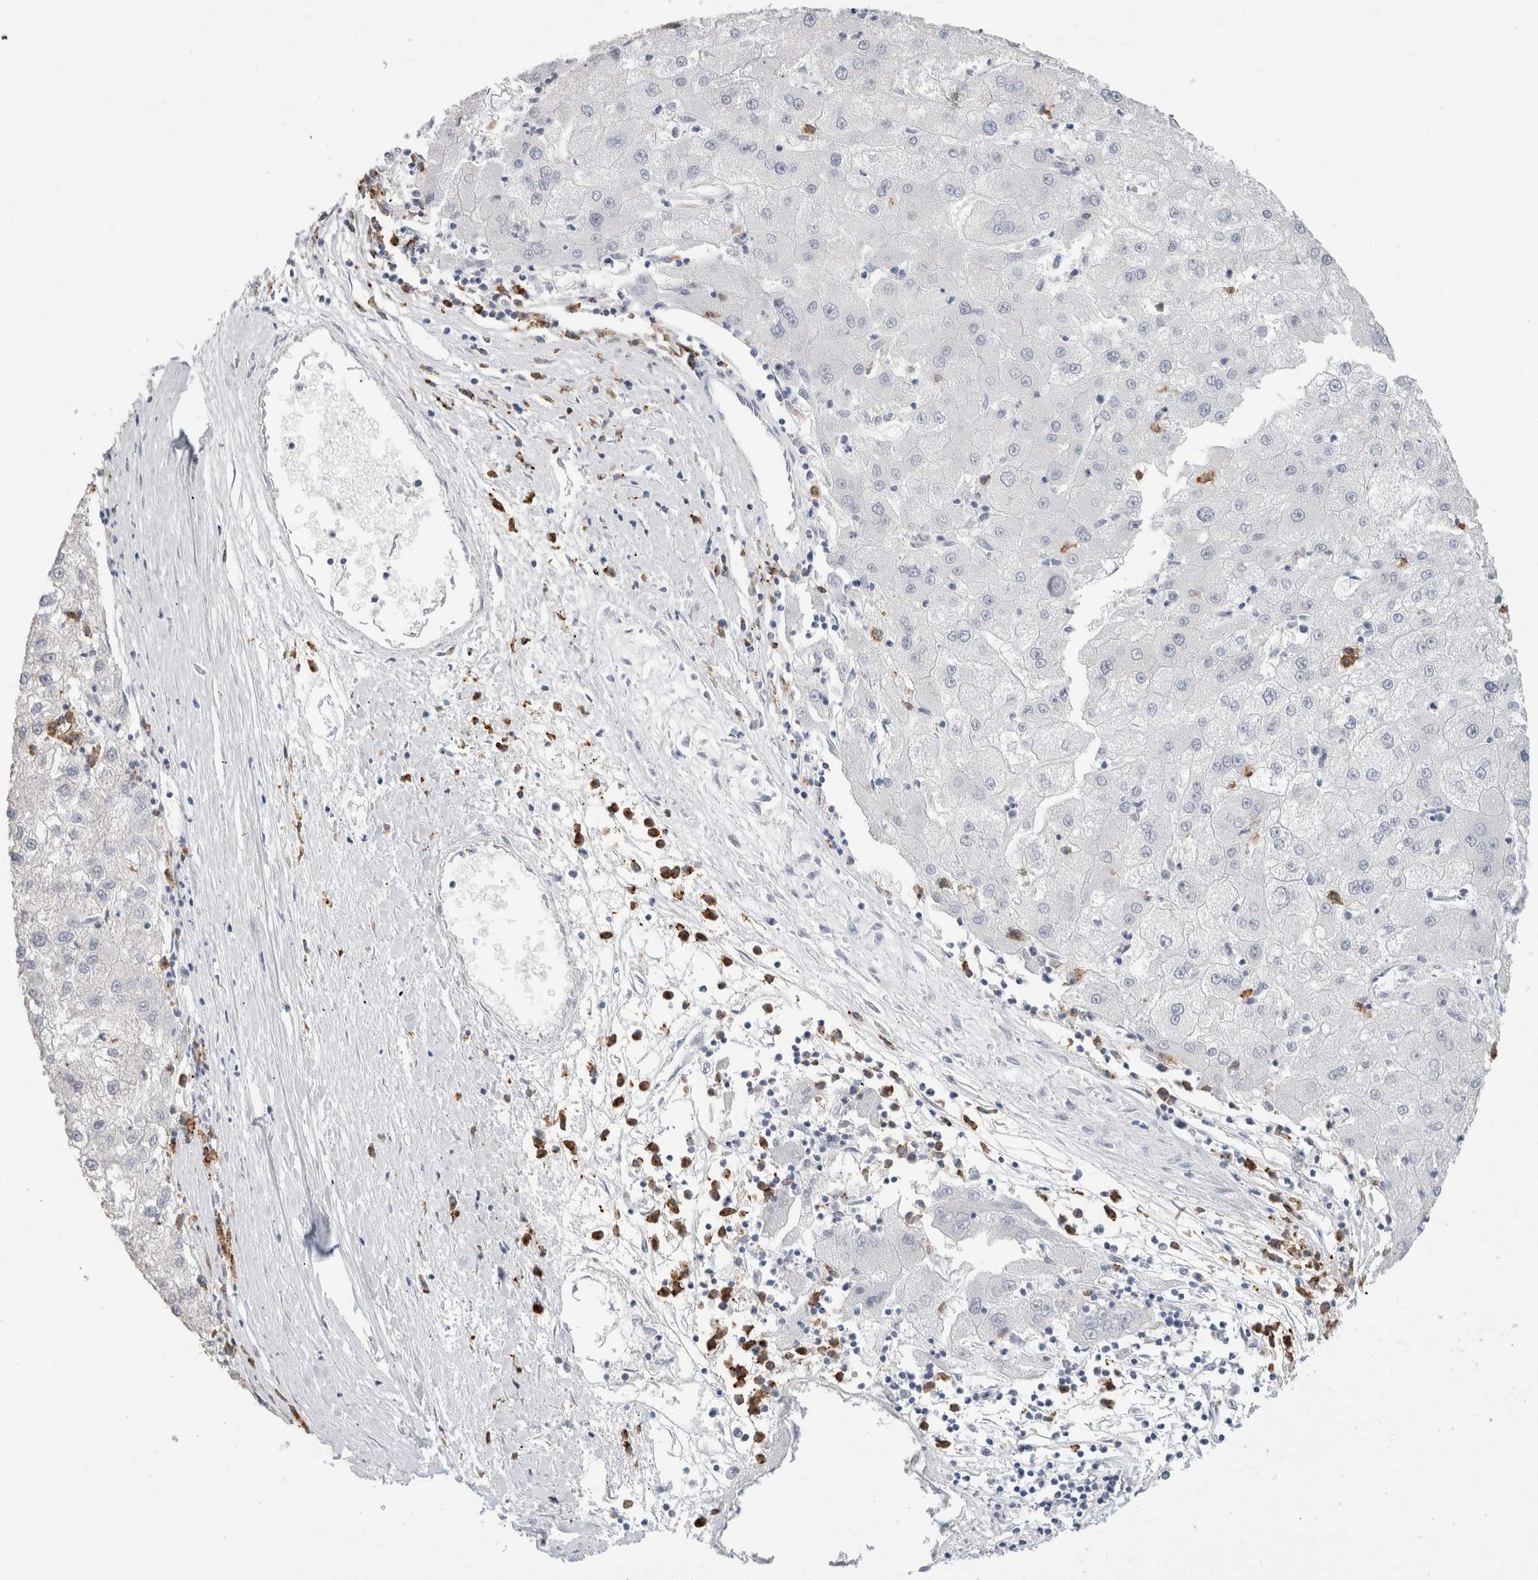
{"staining": {"intensity": "negative", "quantity": "none", "location": "none"}, "tissue": "liver cancer", "cell_type": "Tumor cells", "image_type": "cancer", "snomed": [{"axis": "morphology", "description": "Carcinoma, Hepatocellular, NOS"}, {"axis": "topography", "description": "Liver"}], "caption": "IHC photomicrograph of neoplastic tissue: human hepatocellular carcinoma (liver) stained with DAB demonstrates no significant protein staining in tumor cells.", "gene": "CD38", "patient": {"sex": "male", "age": 72}}